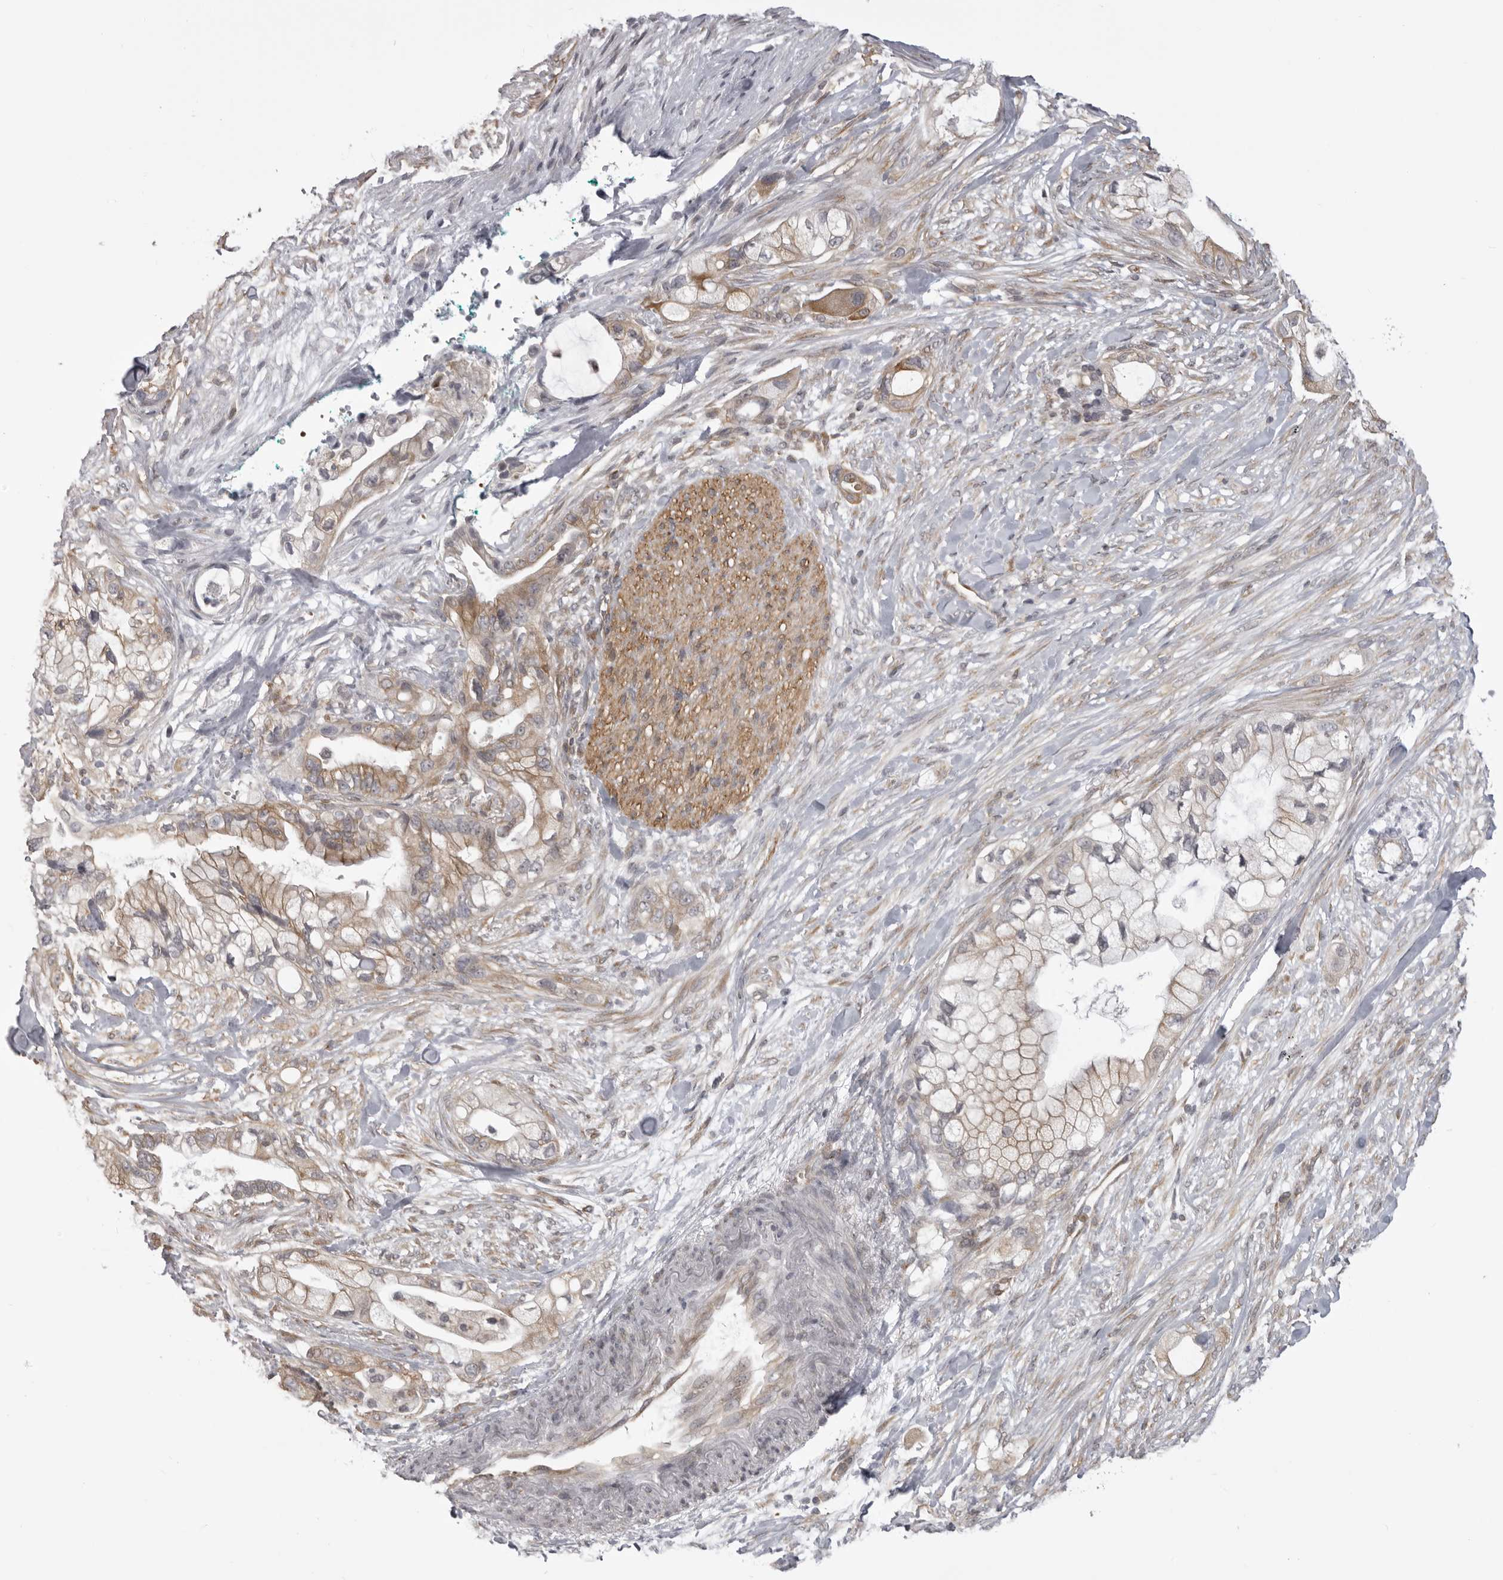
{"staining": {"intensity": "weak", "quantity": ">75%", "location": "cytoplasmic/membranous"}, "tissue": "pancreatic cancer", "cell_type": "Tumor cells", "image_type": "cancer", "snomed": [{"axis": "morphology", "description": "Adenocarcinoma, NOS"}, {"axis": "topography", "description": "Pancreas"}], "caption": "Pancreatic adenocarcinoma tissue displays weak cytoplasmic/membranous staining in about >75% of tumor cells", "gene": "EPHA10", "patient": {"sex": "male", "age": 53}}